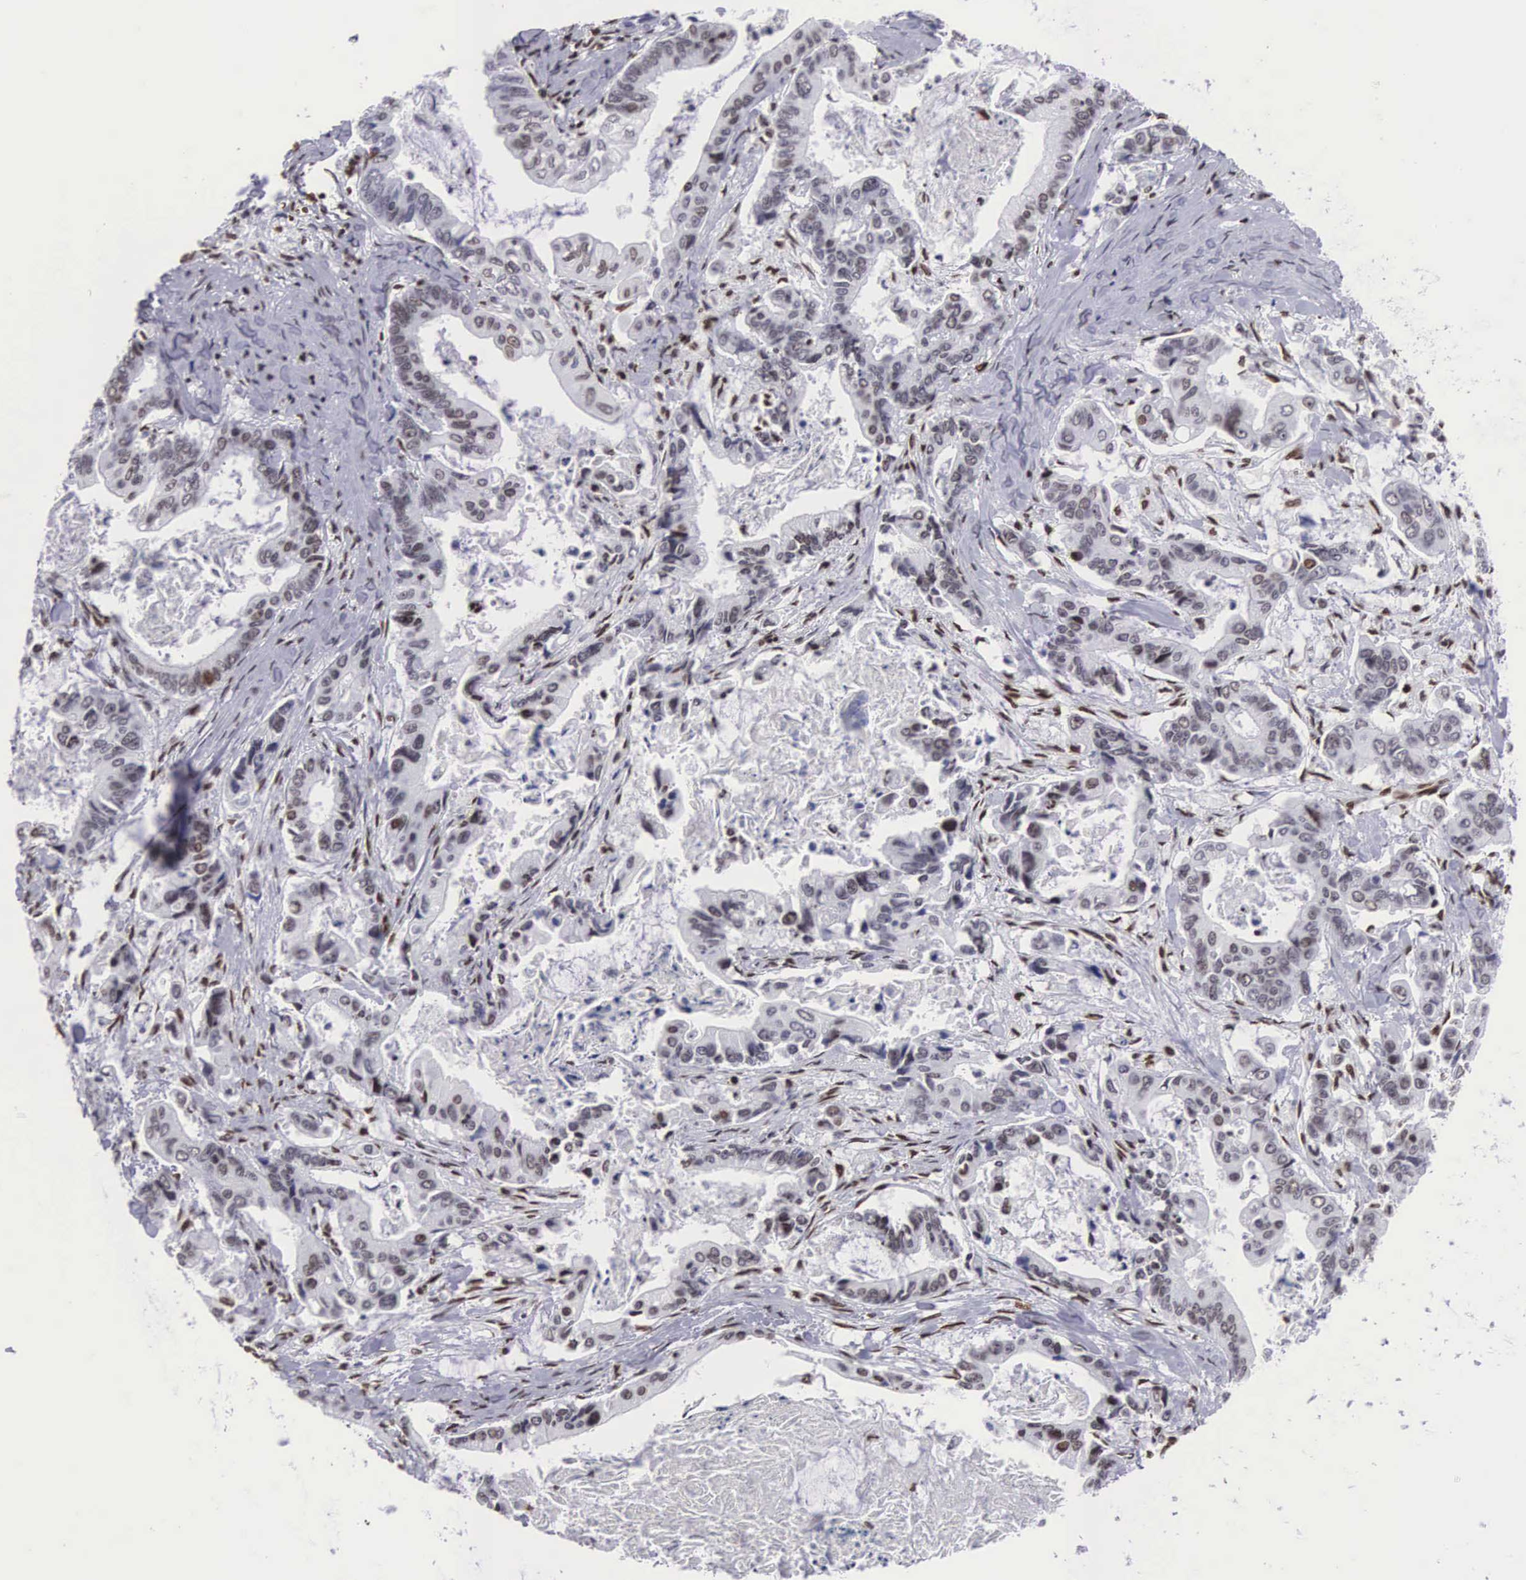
{"staining": {"intensity": "weak", "quantity": "25%-75%", "location": "nuclear"}, "tissue": "stomach cancer", "cell_type": "Tumor cells", "image_type": "cancer", "snomed": [{"axis": "morphology", "description": "Adenocarcinoma, NOS"}, {"axis": "topography", "description": "Stomach, upper"}], "caption": "Stomach cancer tissue displays weak nuclear positivity in approximately 25%-75% of tumor cells, visualized by immunohistochemistry. (brown staining indicates protein expression, while blue staining denotes nuclei).", "gene": "MECP2", "patient": {"sex": "male", "age": 80}}